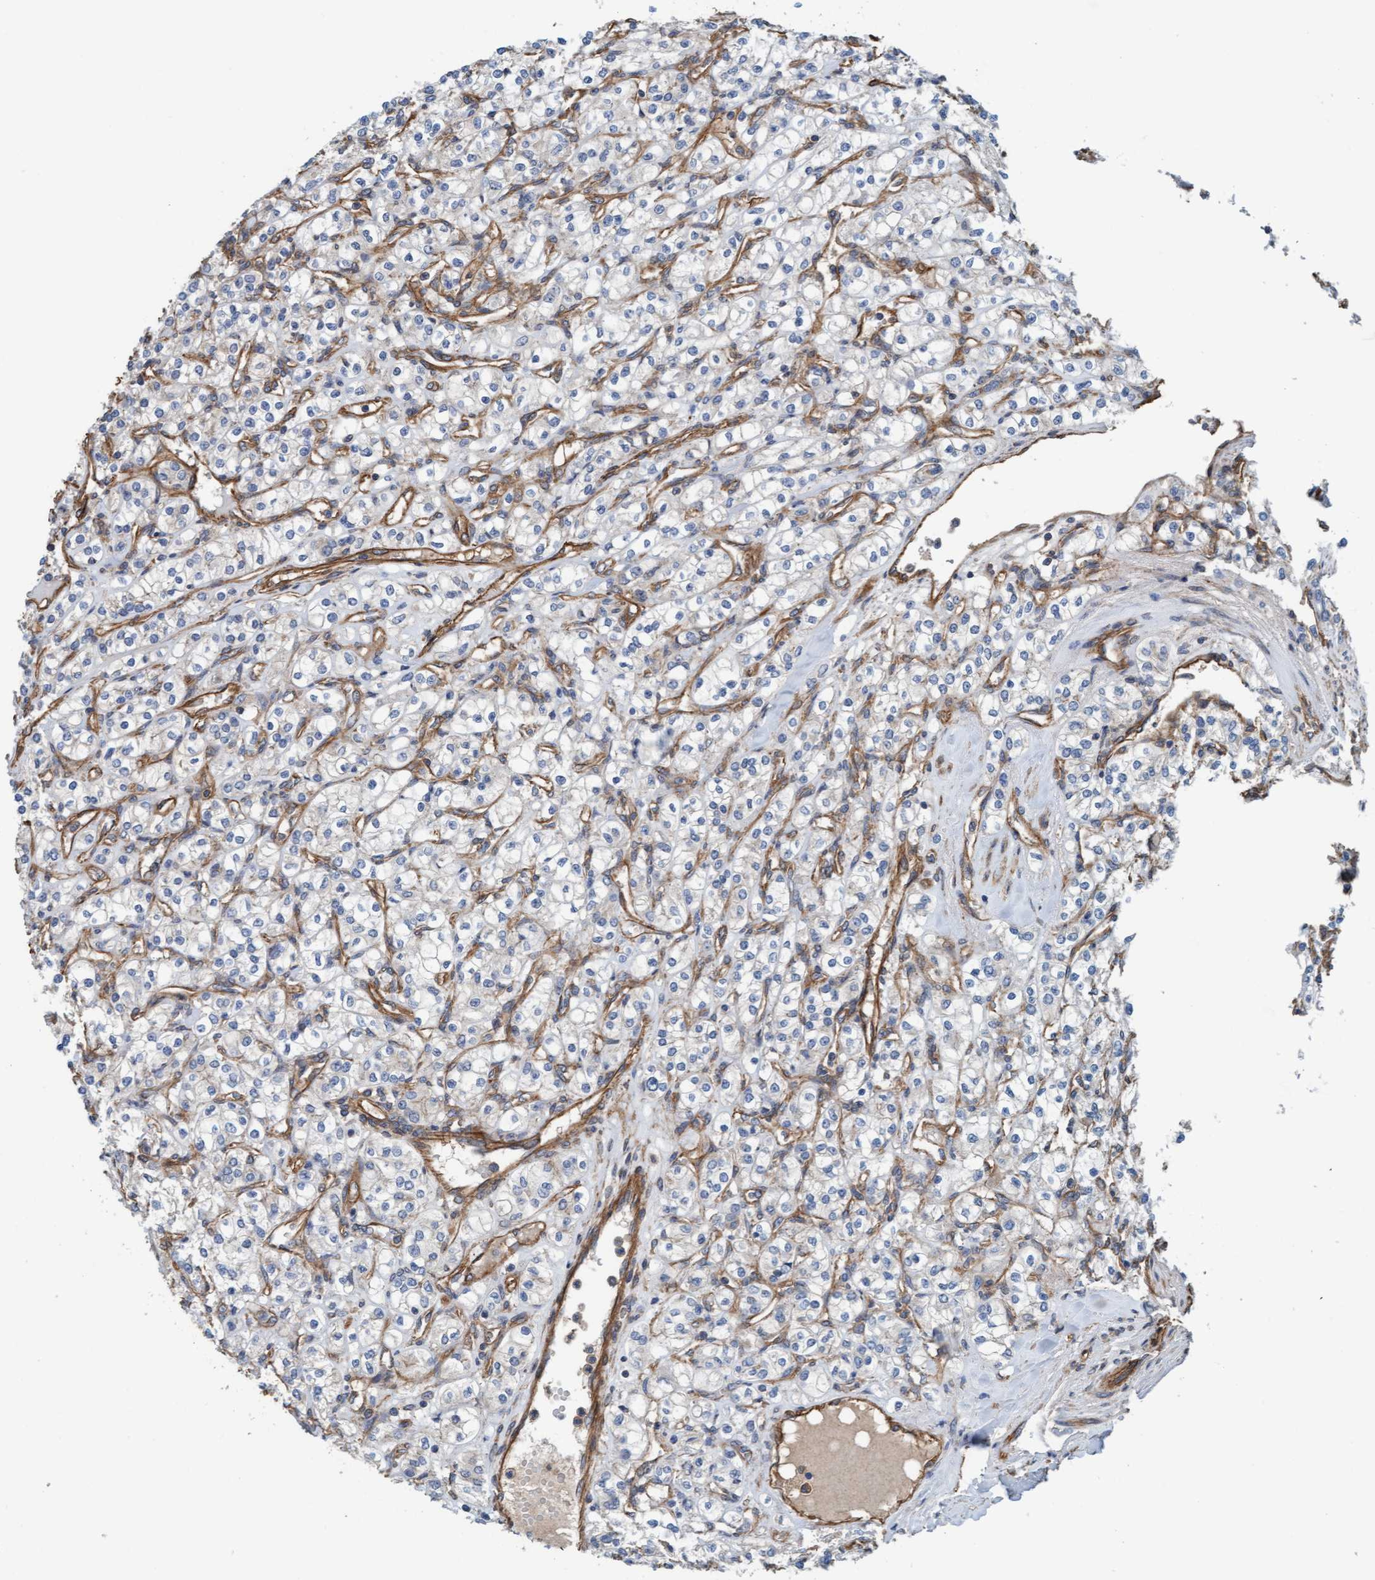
{"staining": {"intensity": "negative", "quantity": "none", "location": "none"}, "tissue": "renal cancer", "cell_type": "Tumor cells", "image_type": "cancer", "snomed": [{"axis": "morphology", "description": "Adenocarcinoma, NOS"}, {"axis": "topography", "description": "Kidney"}], "caption": "Histopathology image shows no significant protein positivity in tumor cells of renal cancer (adenocarcinoma).", "gene": "STXBP4", "patient": {"sex": "male", "age": 77}}